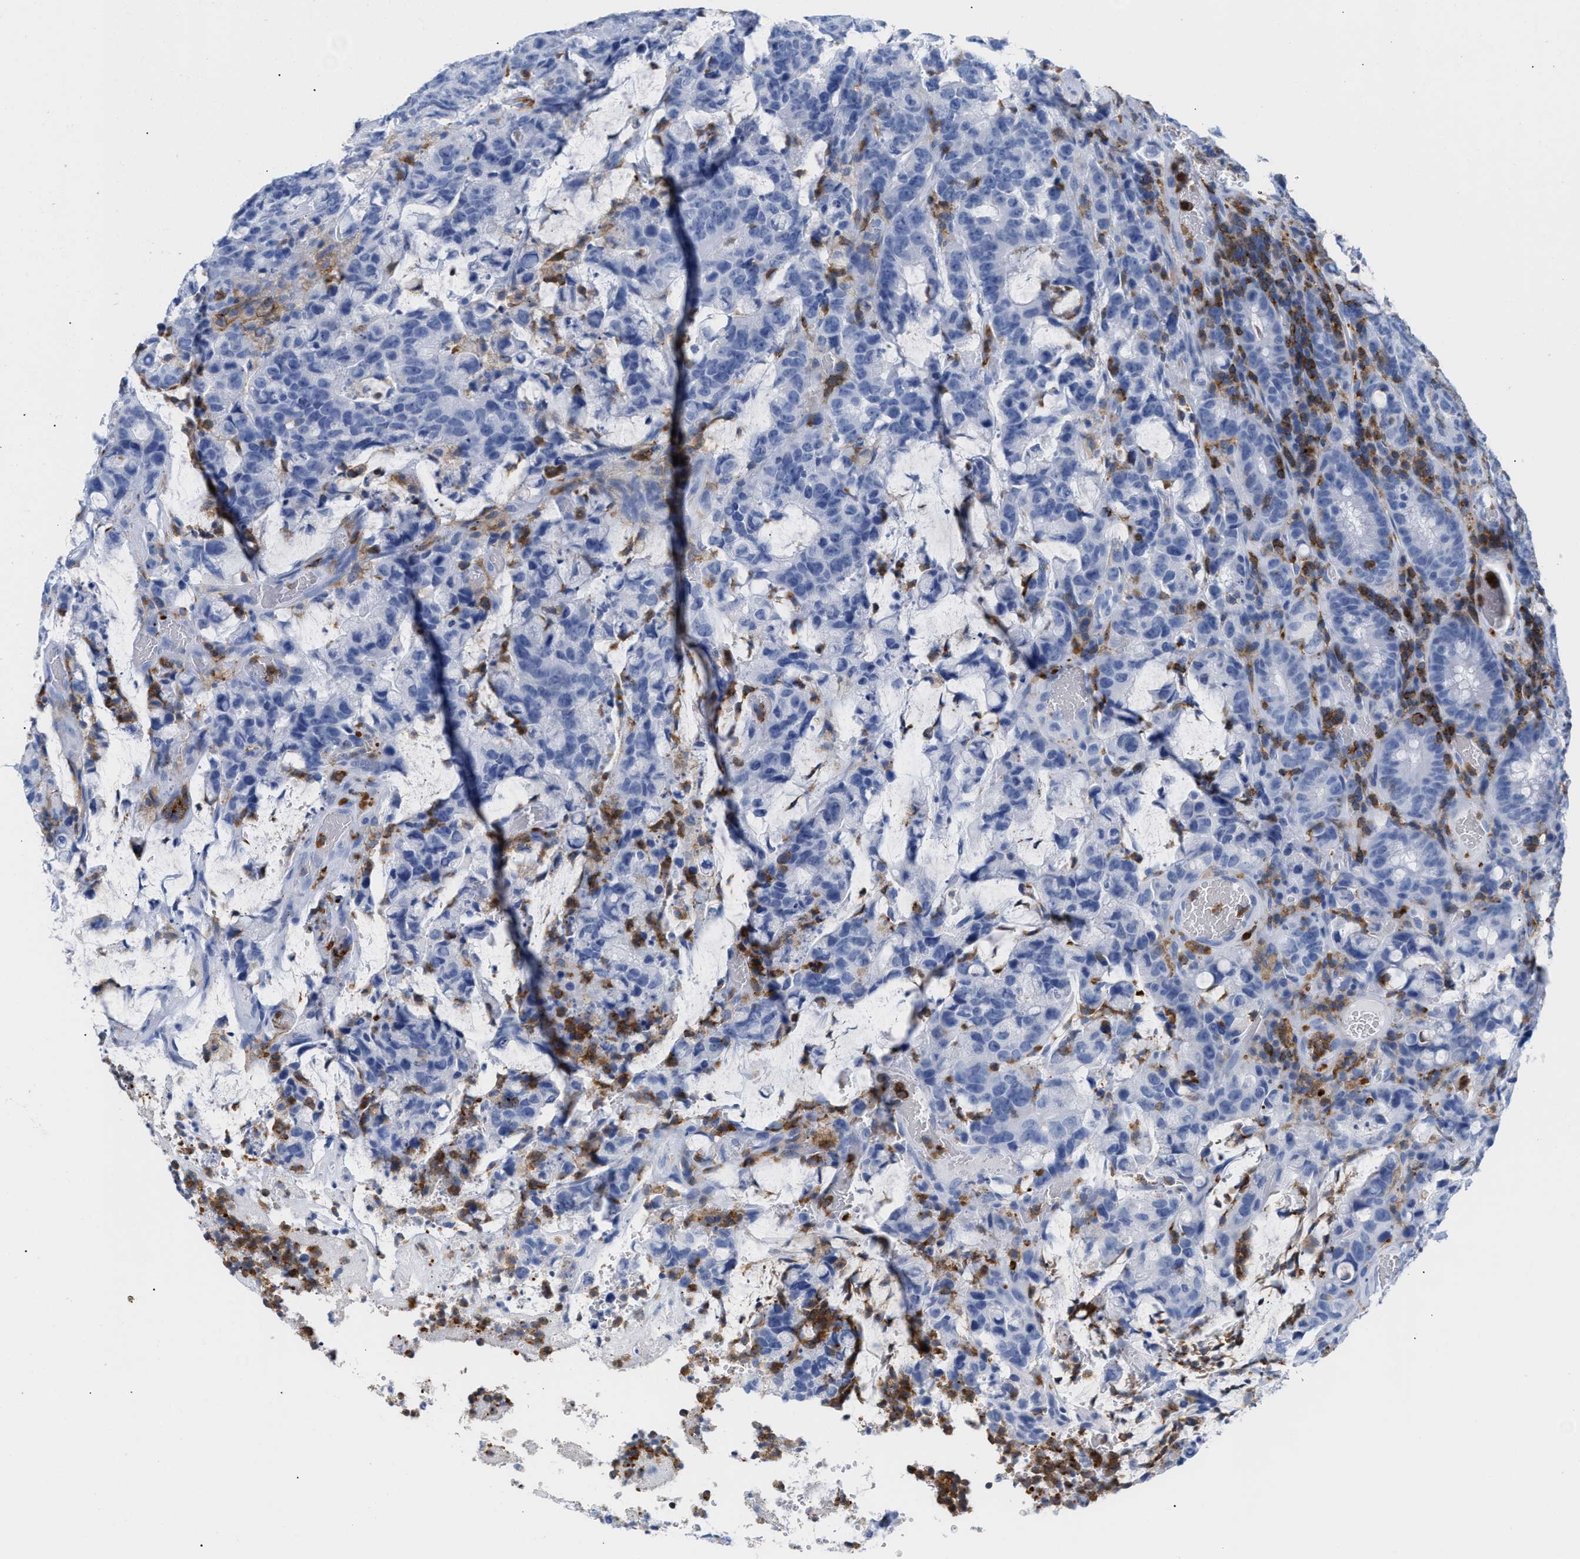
{"staining": {"intensity": "negative", "quantity": "none", "location": "none"}, "tissue": "colorectal cancer", "cell_type": "Tumor cells", "image_type": "cancer", "snomed": [{"axis": "morphology", "description": "Adenocarcinoma, NOS"}, {"axis": "topography", "description": "Colon"}], "caption": "Tumor cells show no significant protein positivity in colorectal adenocarcinoma. (Stains: DAB (3,3'-diaminobenzidine) immunohistochemistry (IHC) with hematoxylin counter stain, Microscopy: brightfield microscopy at high magnification).", "gene": "LCP1", "patient": {"sex": "female", "age": 86}}